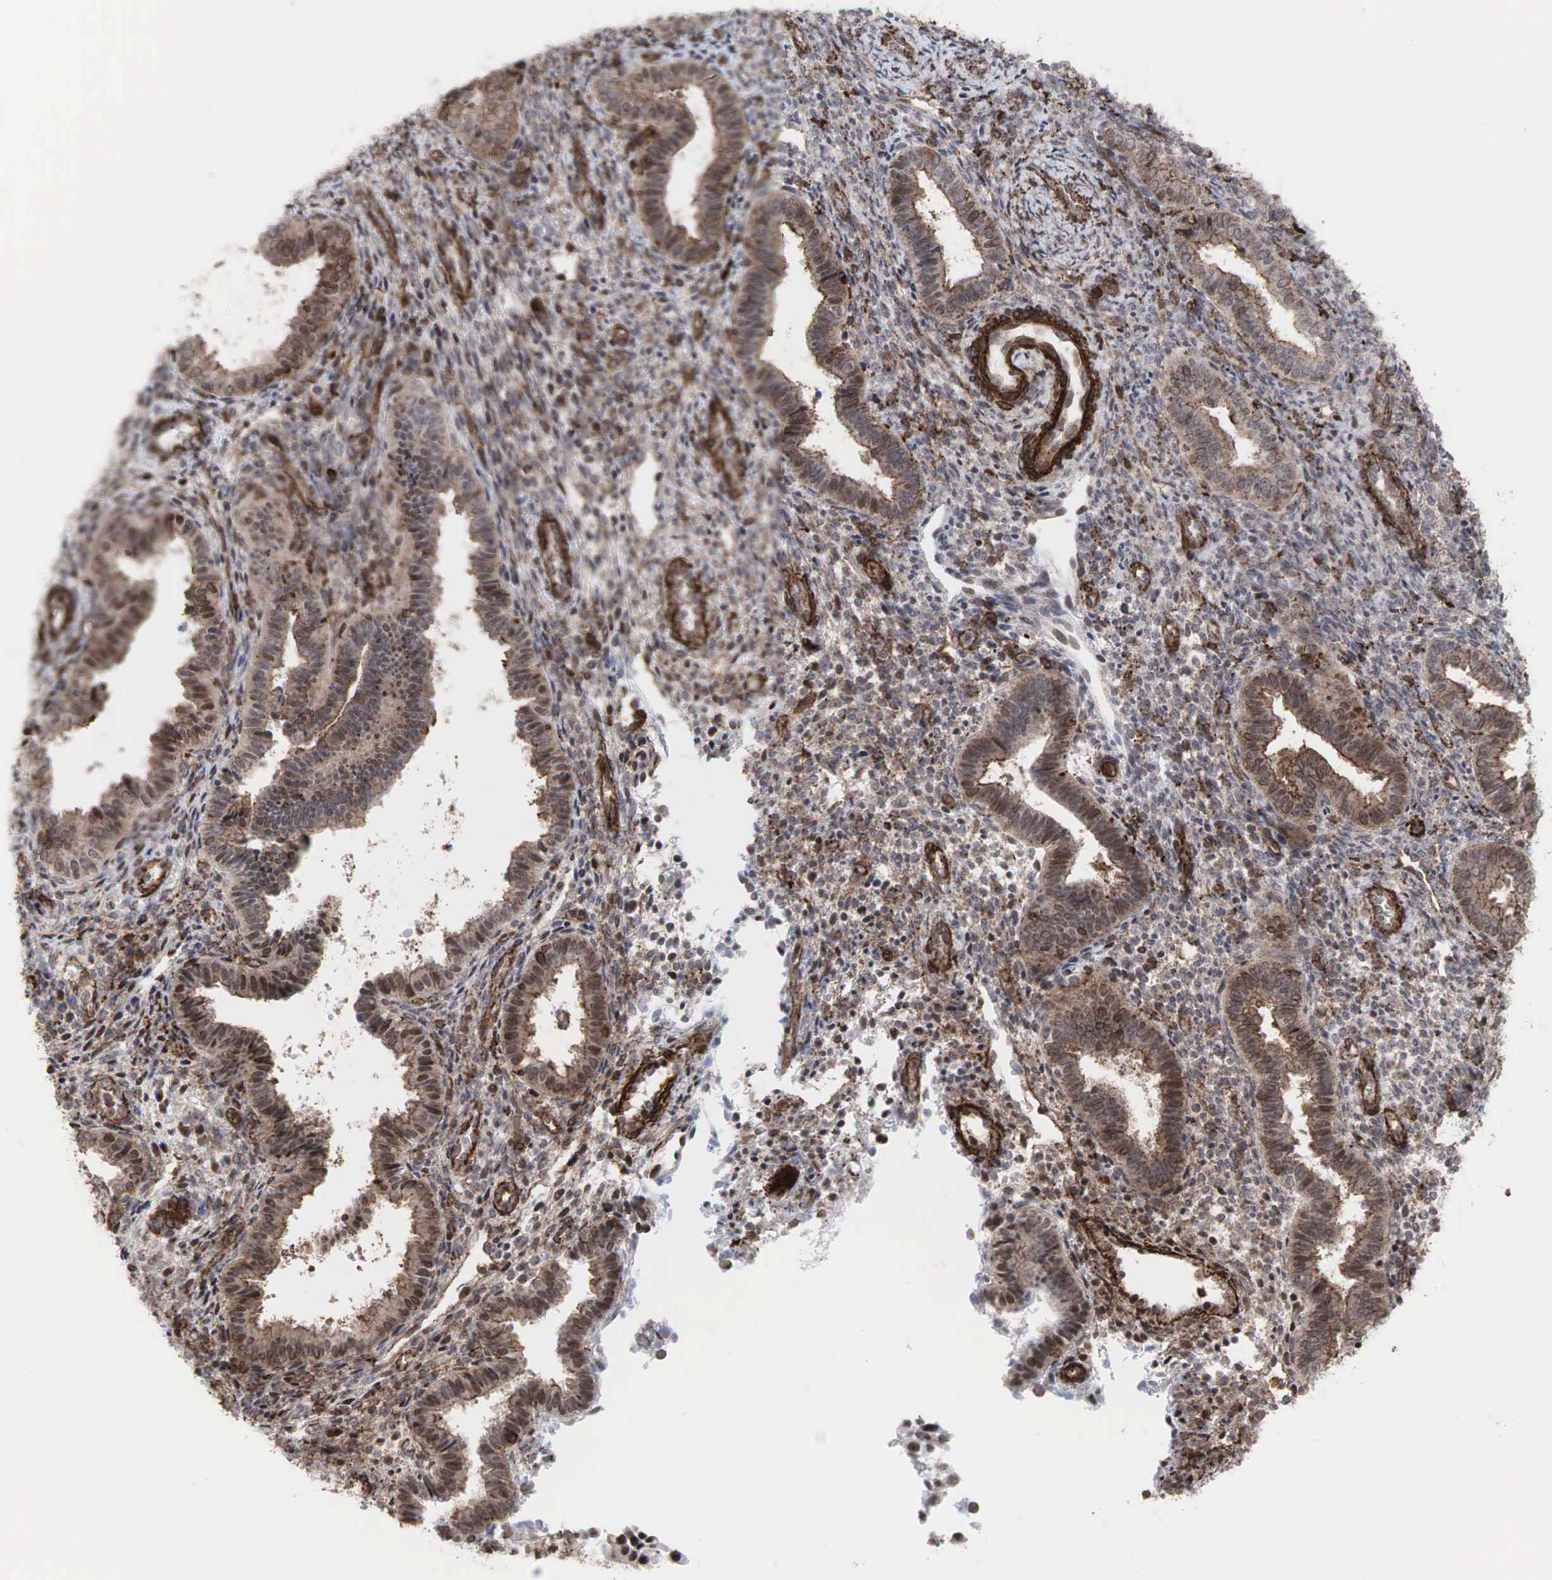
{"staining": {"intensity": "moderate", "quantity": "<25%", "location": "cytoplasmic/membranous"}, "tissue": "endometrium", "cell_type": "Cells in endometrial stroma", "image_type": "normal", "snomed": [{"axis": "morphology", "description": "Normal tissue, NOS"}, {"axis": "topography", "description": "Endometrium"}], "caption": "Cells in endometrial stroma display low levels of moderate cytoplasmic/membranous staining in about <25% of cells in unremarkable human endometrium. Ihc stains the protein of interest in brown and the nuclei are stained blue.", "gene": "GPRASP1", "patient": {"sex": "female", "age": 36}}